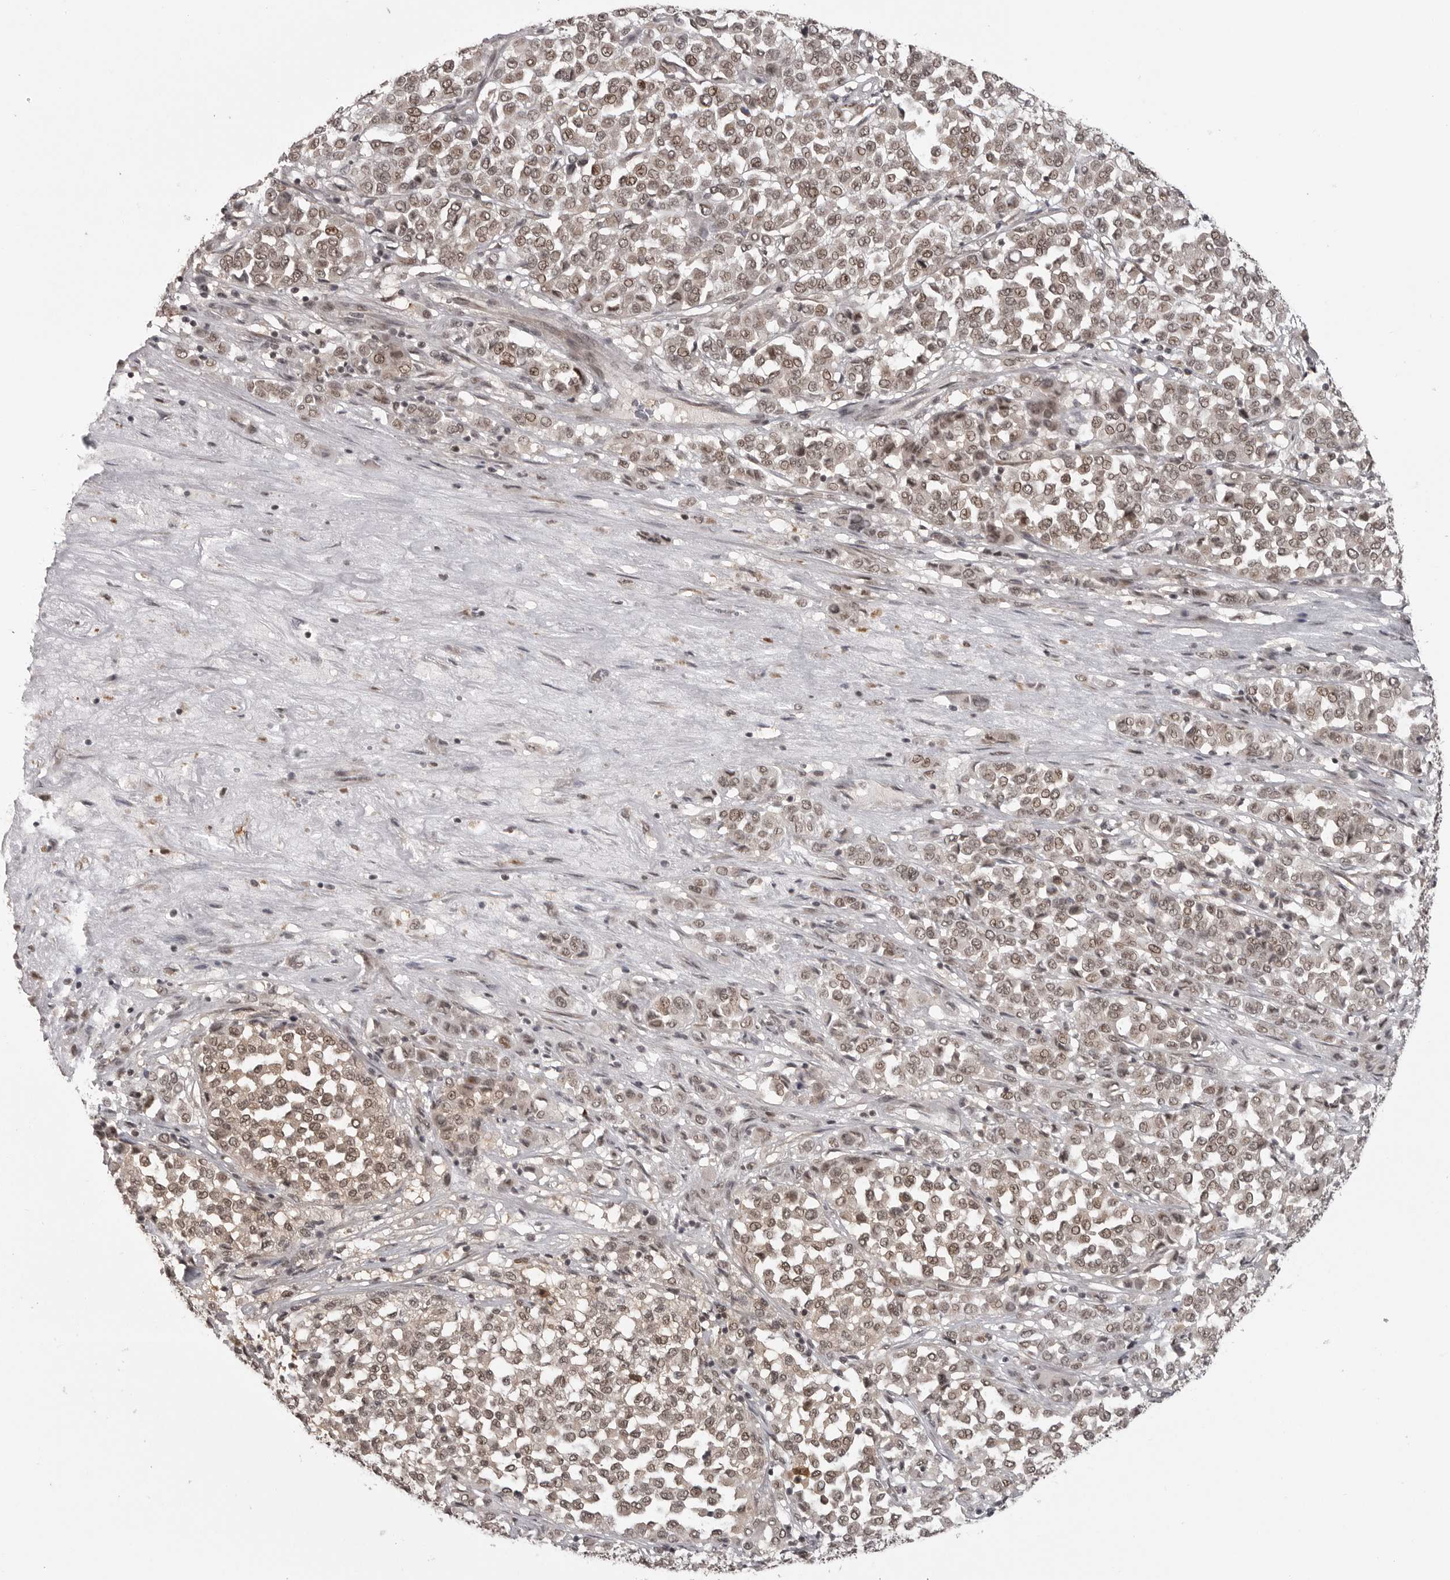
{"staining": {"intensity": "moderate", "quantity": ">75%", "location": "nuclear"}, "tissue": "melanoma", "cell_type": "Tumor cells", "image_type": "cancer", "snomed": [{"axis": "morphology", "description": "Malignant melanoma, Metastatic site"}, {"axis": "topography", "description": "Pancreas"}], "caption": "Brown immunohistochemical staining in human melanoma reveals moderate nuclear staining in about >75% of tumor cells.", "gene": "PEG3", "patient": {"sex": "female", "age": 30}}